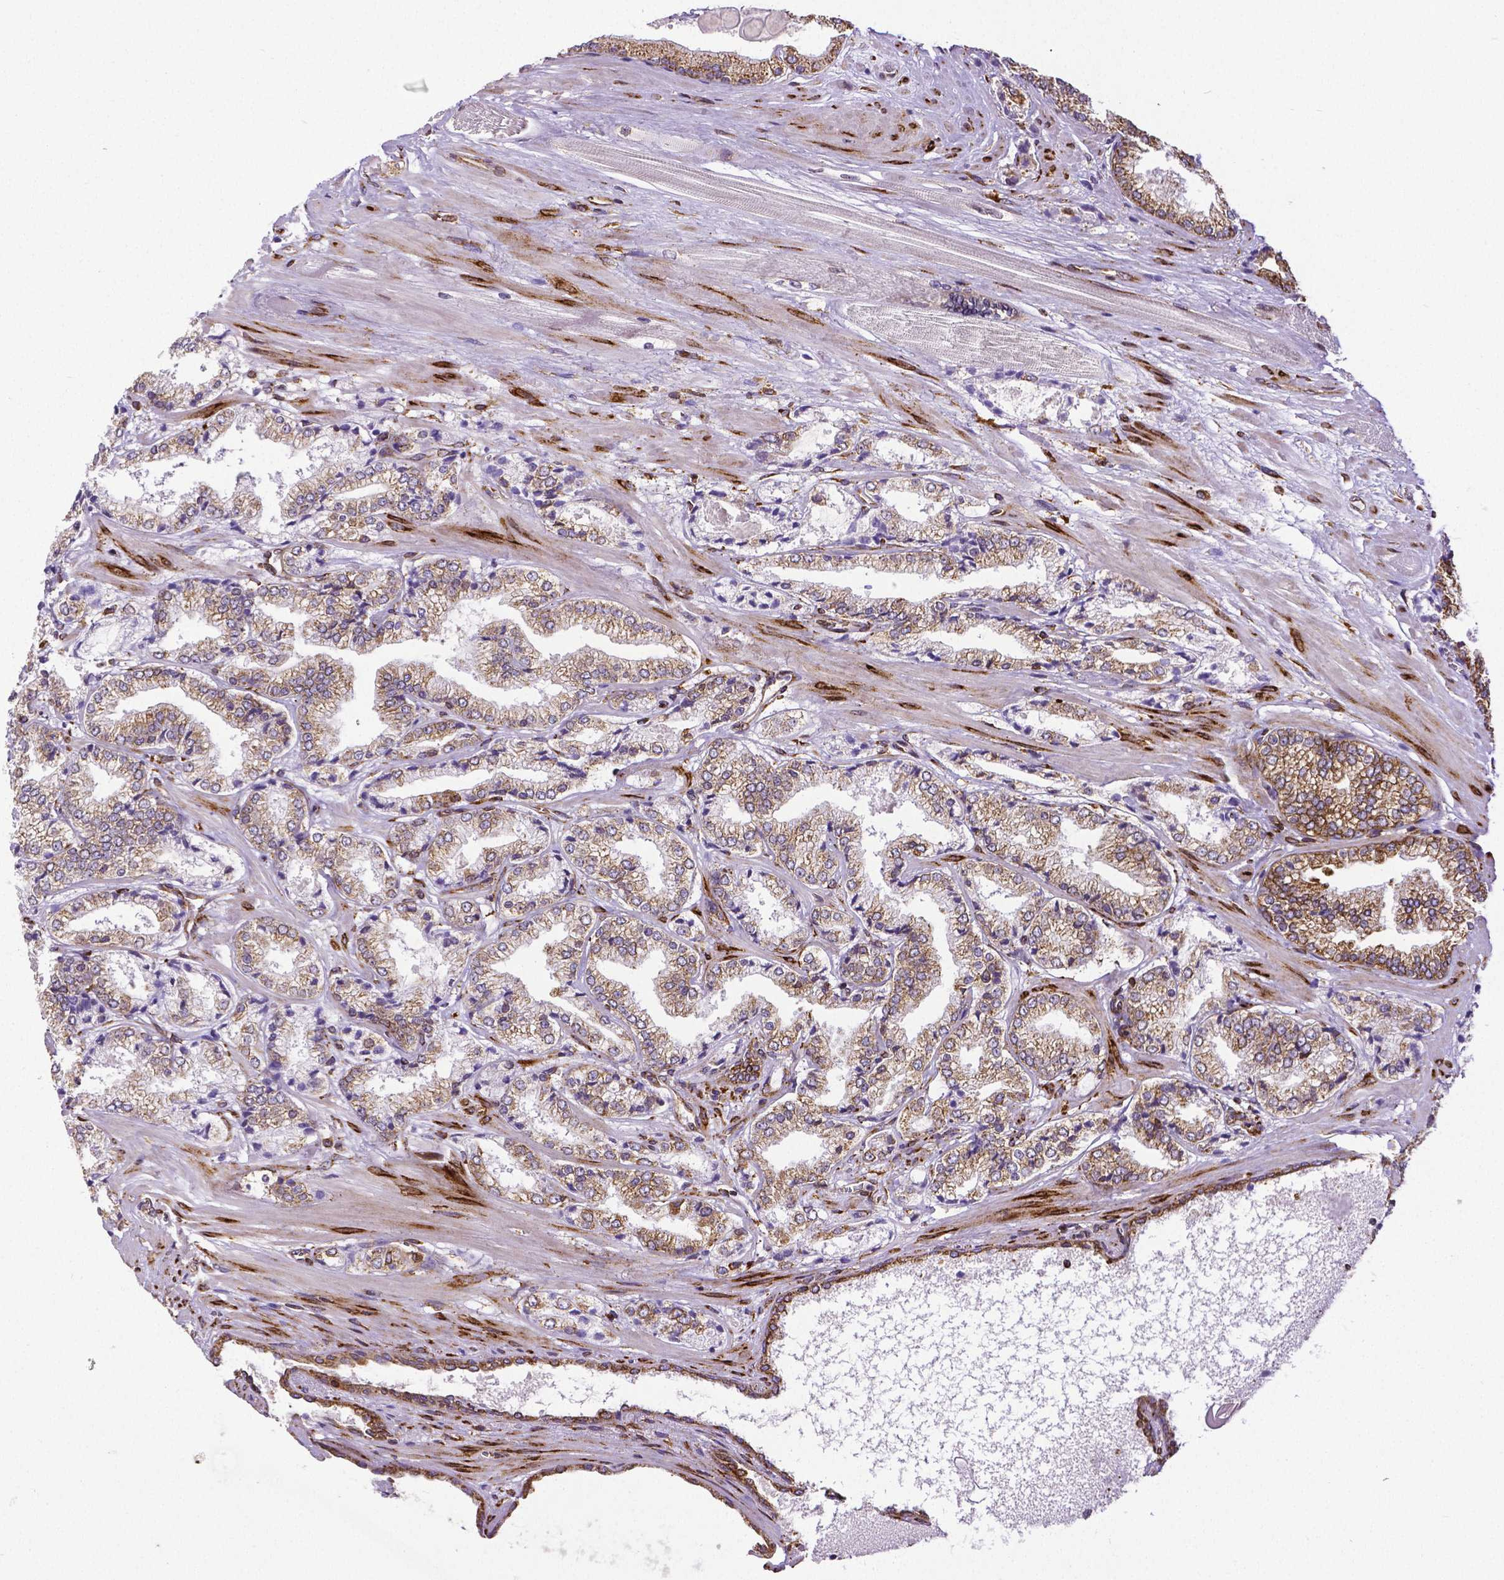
{"staining": {"intensity": "moderate", "quantity": ">75%", "location": "cytoplasmic/membranous"}, "tissue": "prostate cancer", "cell_type": "Tumor cells", "image_type": "cancer", "snomed": [{"axis": "morphology", "description": "Adenocarcinoma, High grade"}, {"axis": "topography", "description": "Prostate"}], "caption": "A high-resolution histopathology image shows immunohistochemistry staining of prostate cancer, which shows moderate cytoplasmic/membranous positivity in approximately >75% of tumor cells.", "gene": "MTDH", "patient": {"sex": "male", "age": 64}}